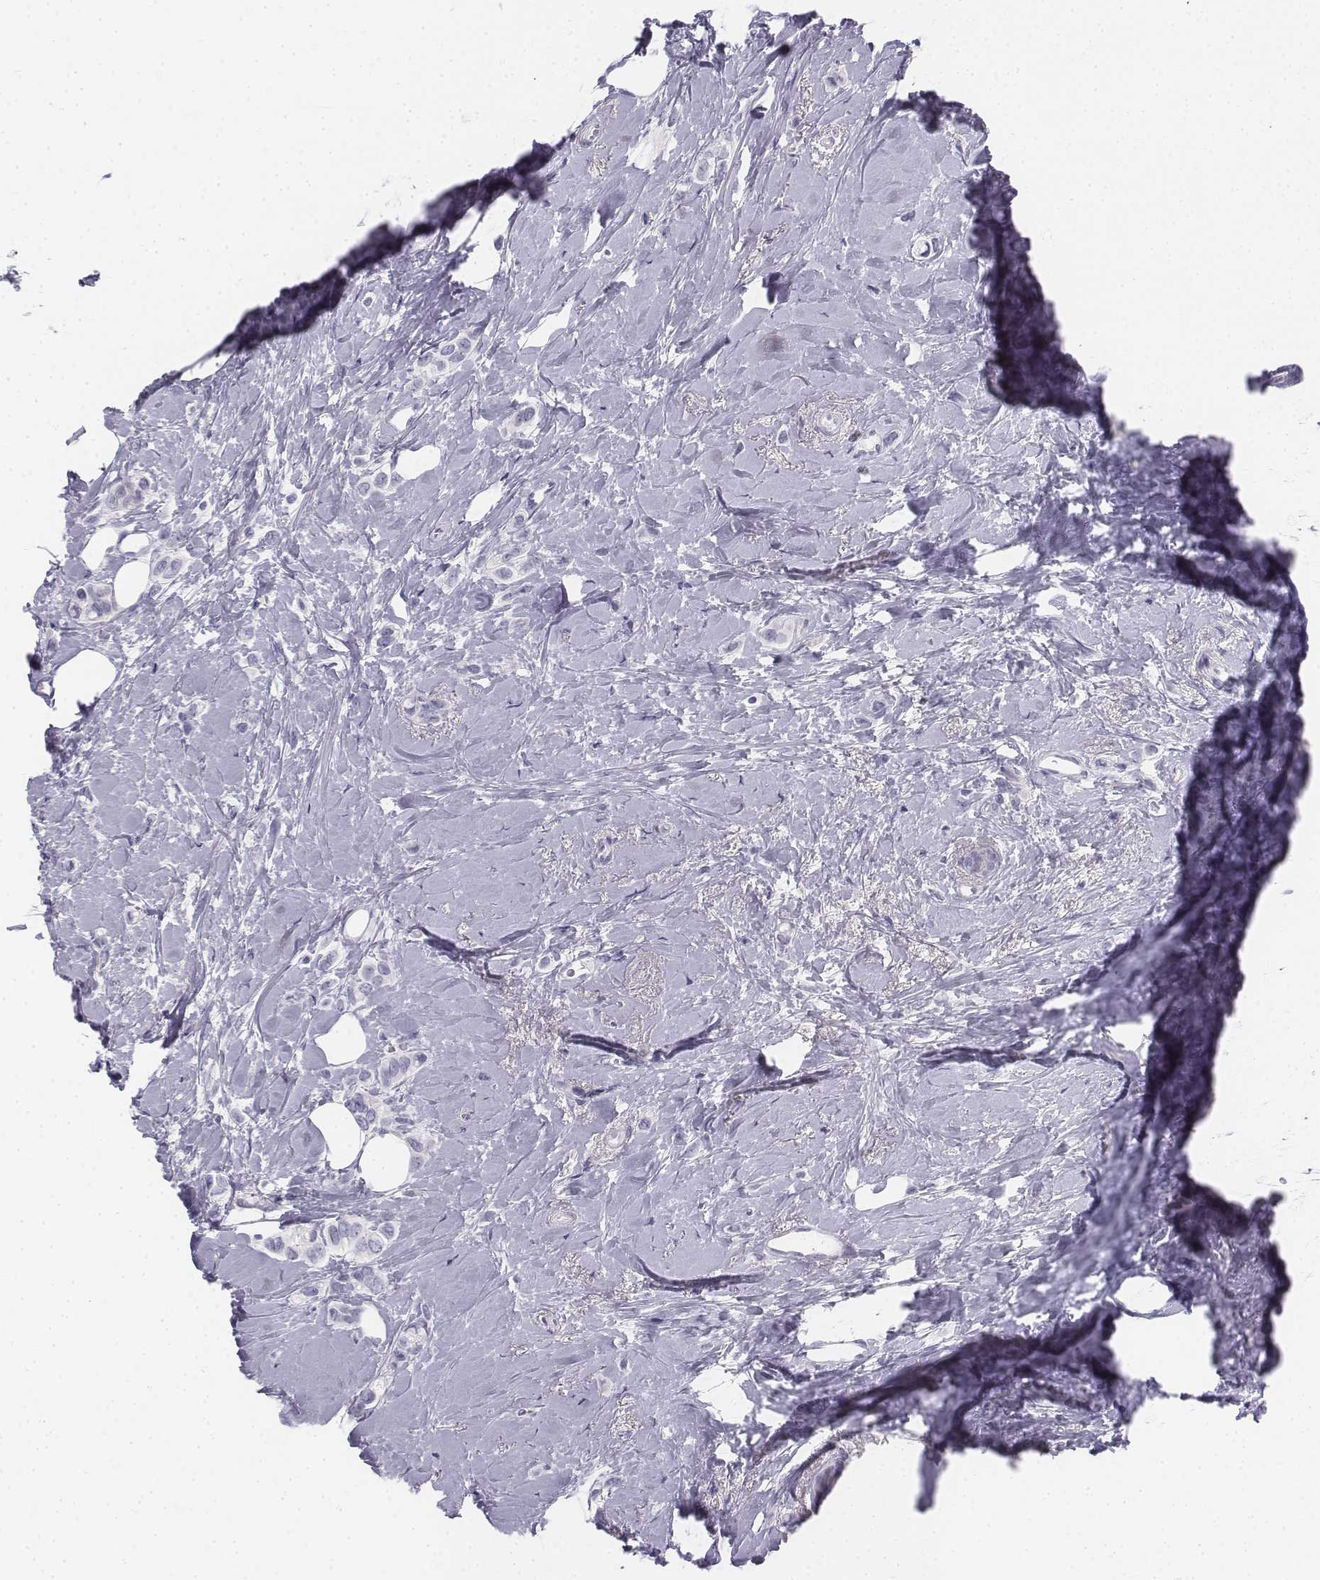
{"staining": {"intensity": "negative", "quantity": "none", "location": "none"}, "tissue": "breast cancer", "cell_type": "Tumor cells", "image_type": "cancer", "snomed": [{"axis": "morphology", "description": "Lobular carcinoma"}, {"axis": "topography", "description": "Breast"}], "caption": "Immunohistochemistry micrograph of neoplastic tissue: breast lobular carcinoma stained with DAB reveals no significant protein expression in tumor cells. (DAB immunohistochemistry (IHC) visualized using brightfield microscopy, high magnification).", "gene": "TH", "patient": {"sex": "female", "age": 66}}